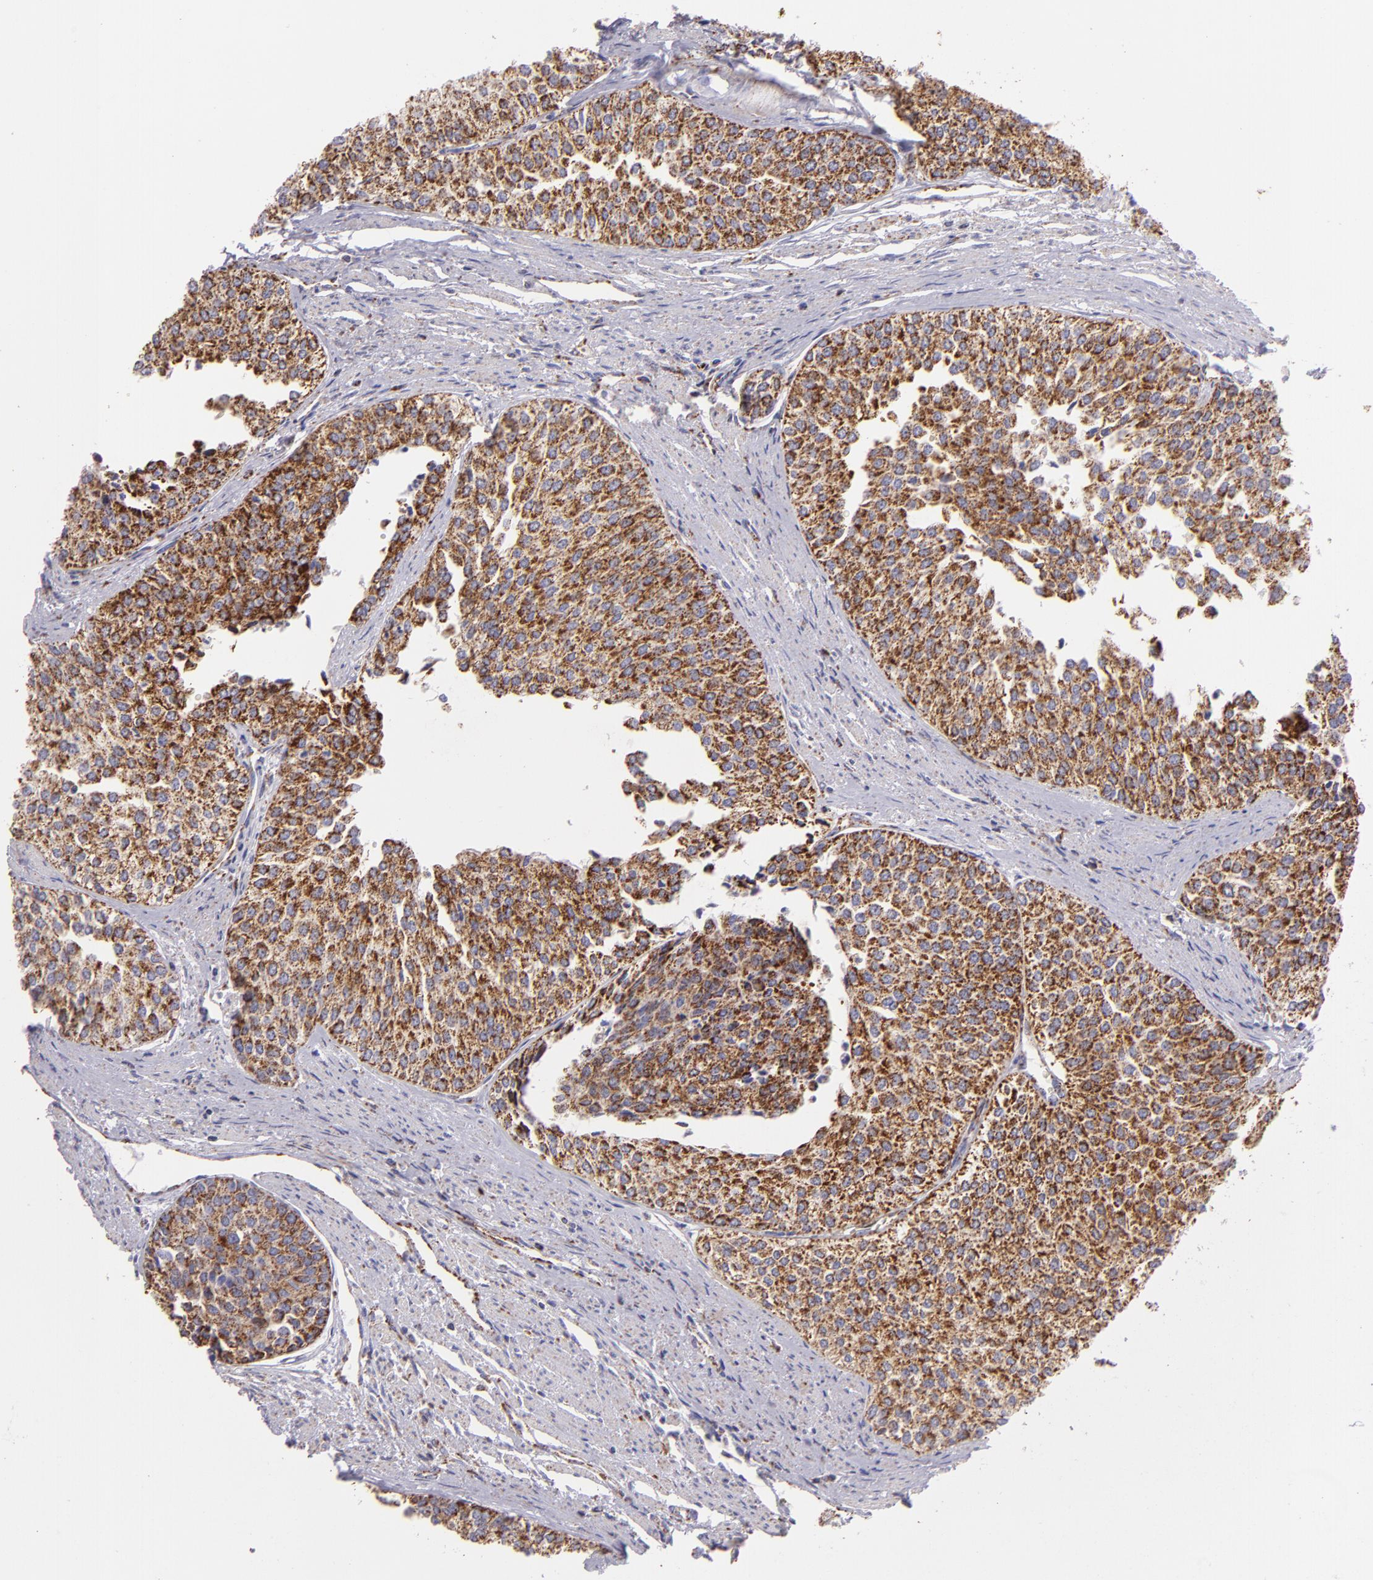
{"staining": {"intensity": "moderate", "quantity": ">75%", "location": "cytoplasmic/membranous"}, "tissue": "urothelial cancer", "cell_type": "Tumor cells", "image_type": "cancer", "snomed": [{"axis": "morphology", "description": "Urothelial carcinoma, Low grade"}, {"axis": "topography", "description": "Urinary bladder"}], "caption": "Immunohistochemical staining of human urothelial cancer demonstrates medium levels of moderate cytoplasmic/membranous protein positivity in approximately >75% of tumor cells.", "gene": "HSPD1", "patient": {"sex": "female", "age": 73}}